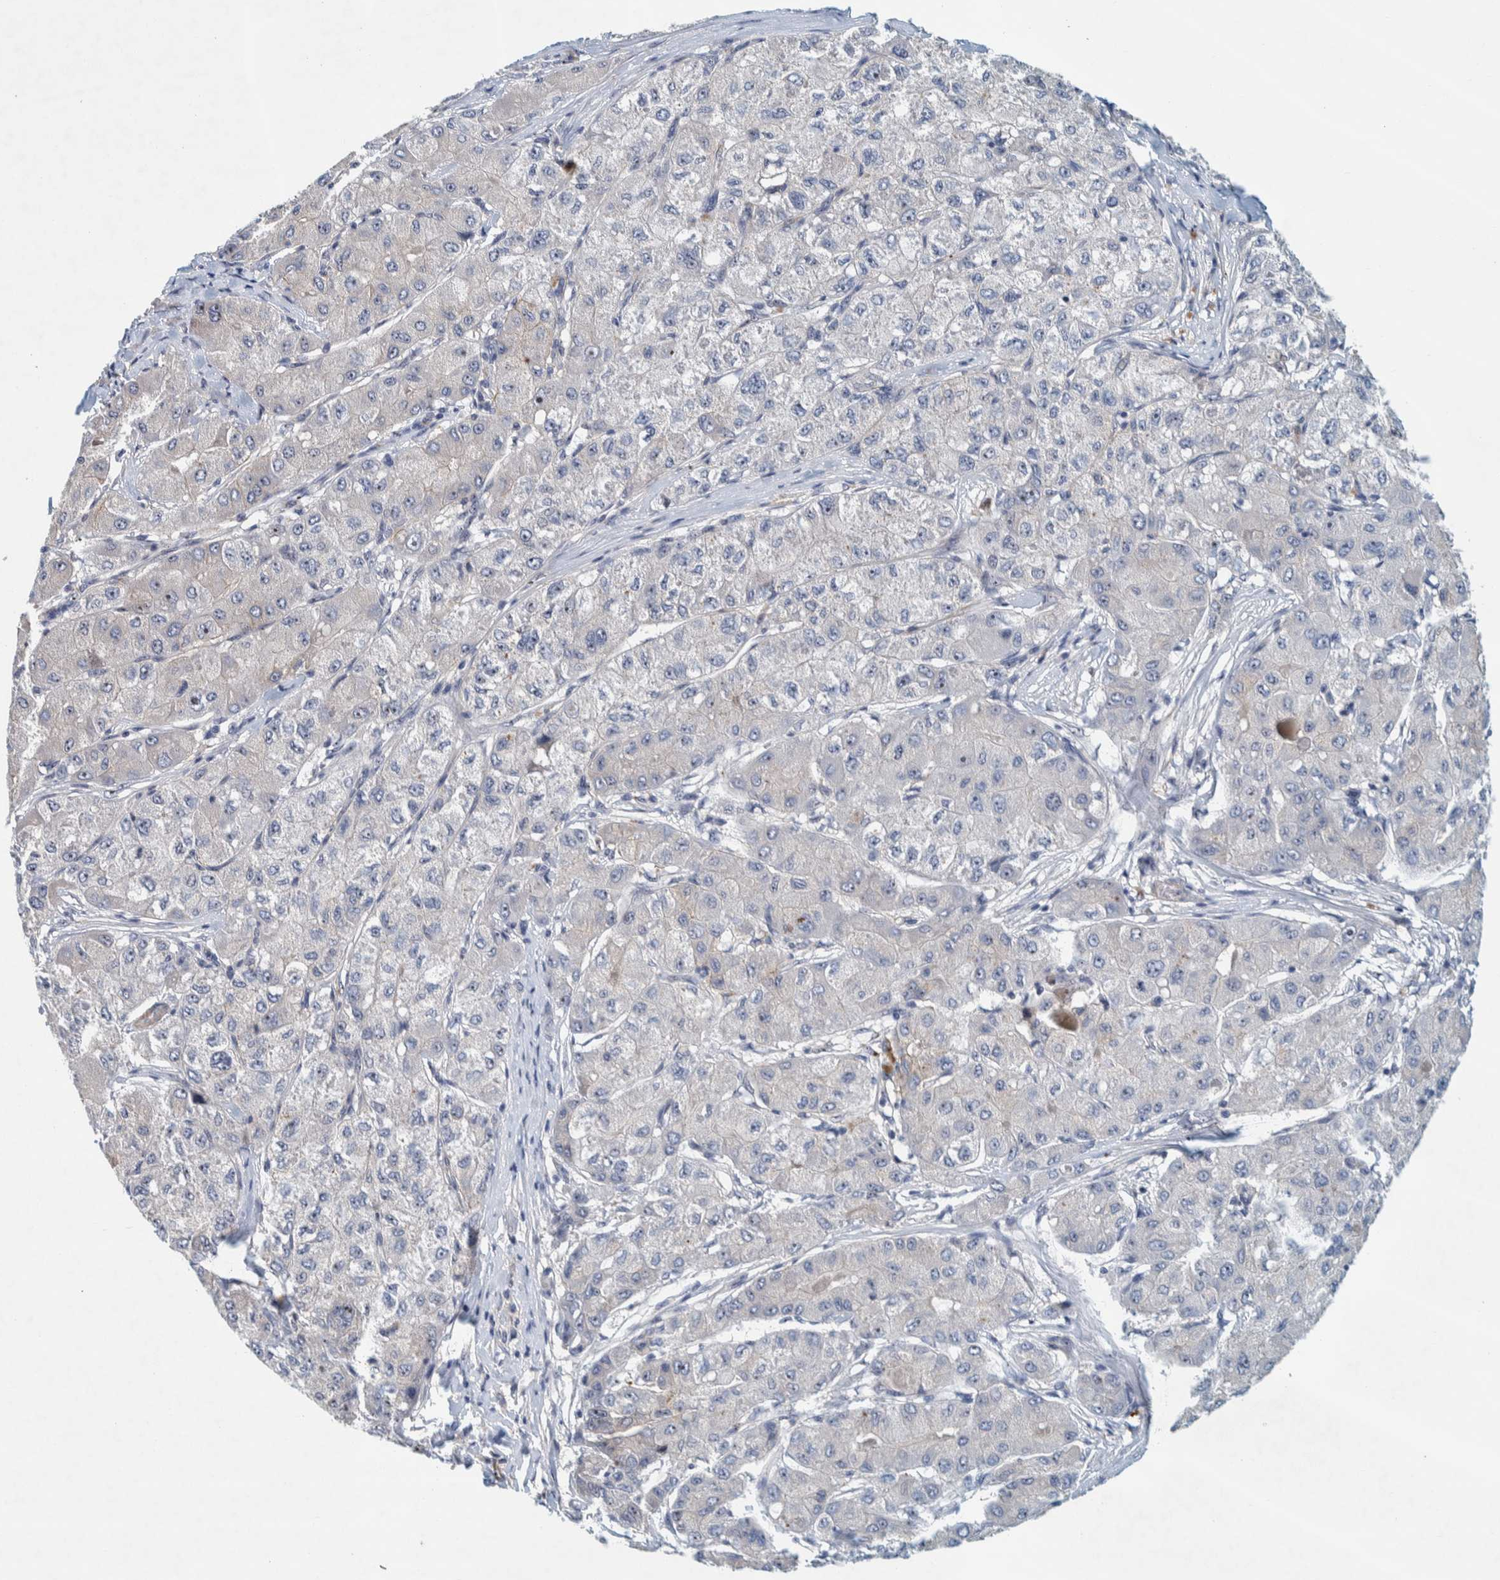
{"staining": {"intensity": "negative", "quantity": "none", "location": "none"}, "tissue": "liver cancer", "cell_type": "Tumor cells", "image_type": "cancer", "snomed": [{"axis": "morphology", "description": "Carcinoma, Hepatocellular, NOS"}, {"axis": "topography", "description": "Liver"}], "caption": "Liver cancer stained for a protein using immunohistochemistry reveals no expression tumor cells.", "gene": "NOL11", "patient": {"sex": "male", "age": 80}}